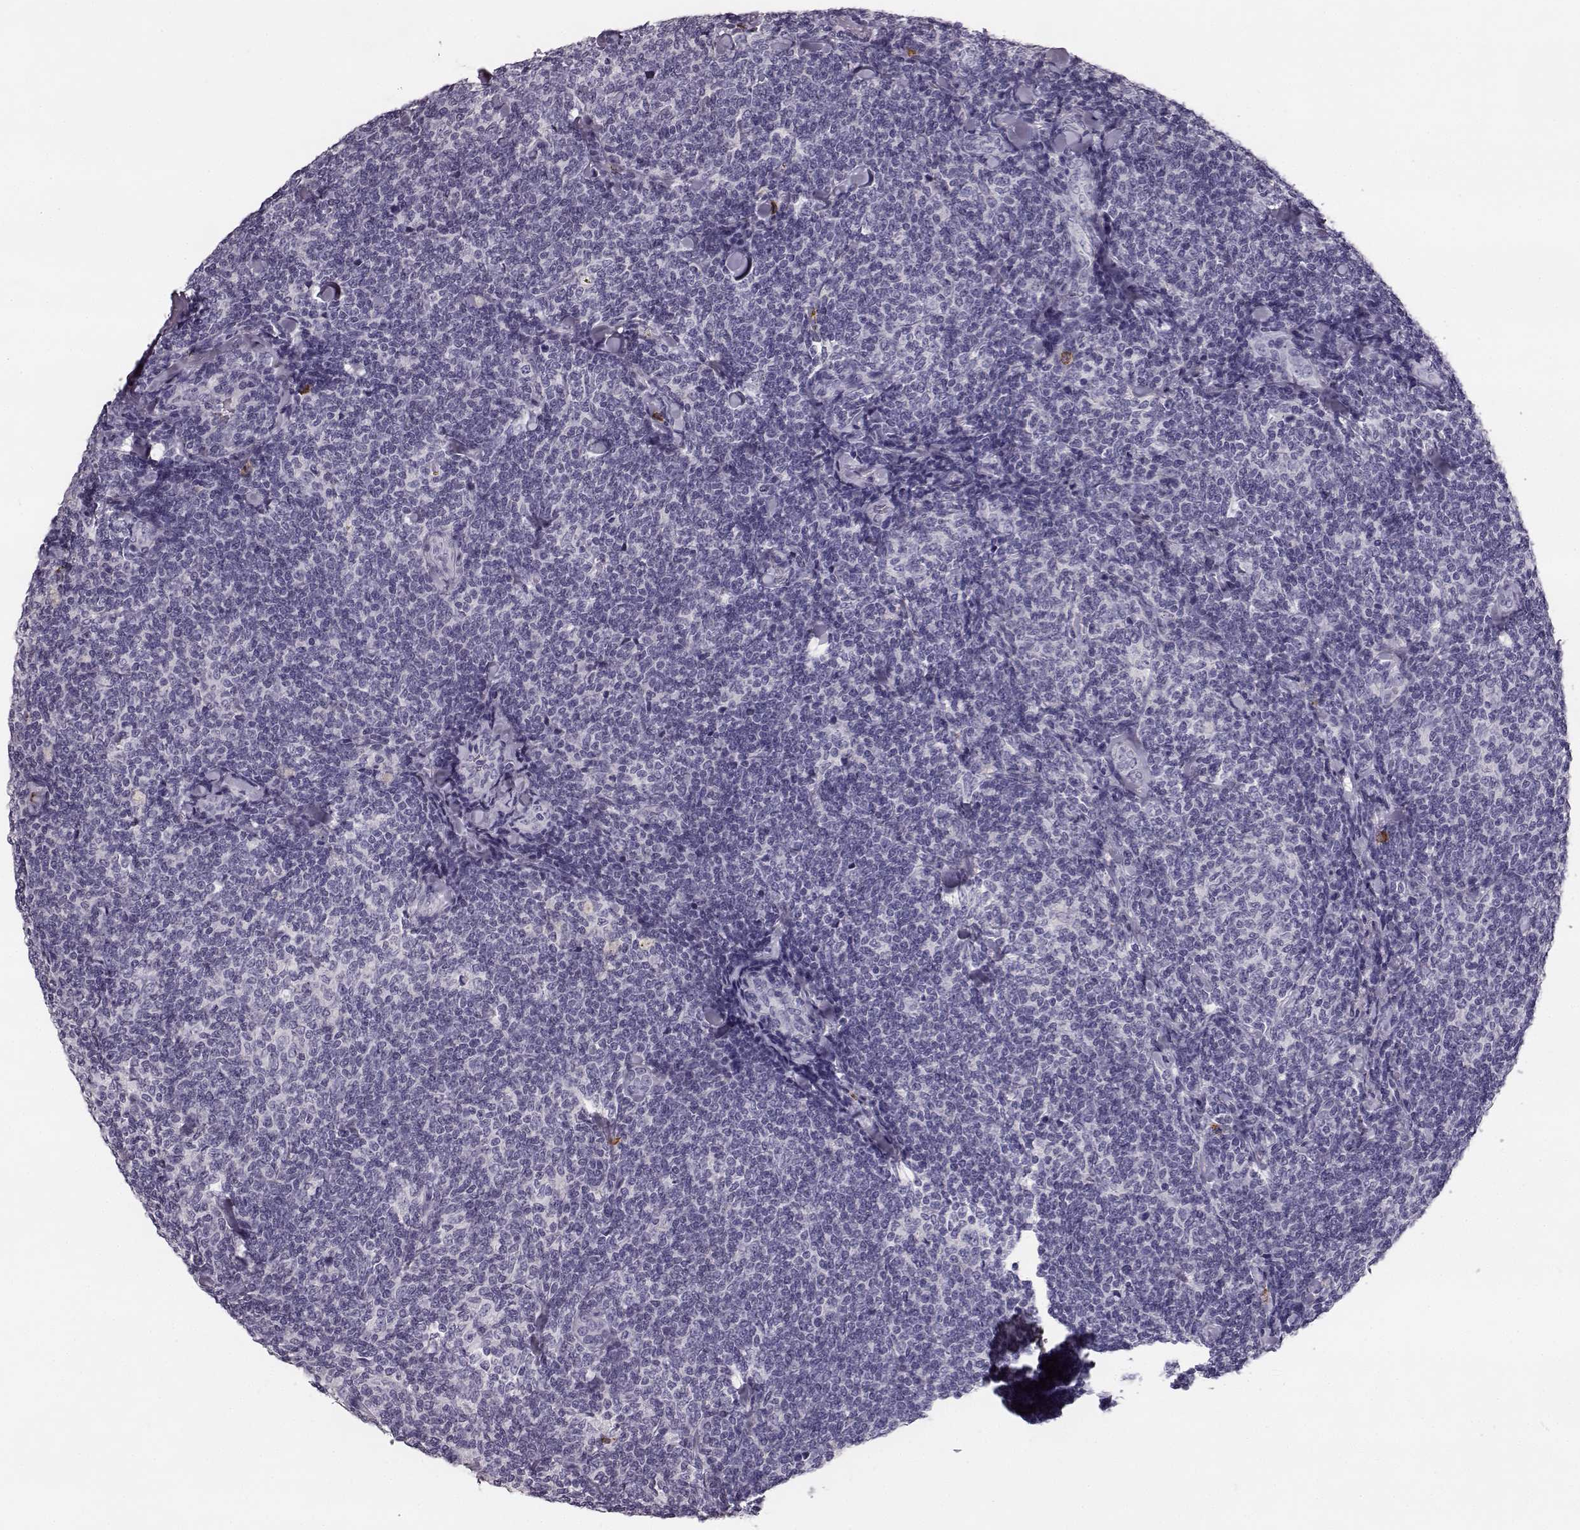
{"staining": {"intensity": "negative", "quantity": "none", "location": "none"}, "tissue": "lymphoma", "cell_type": "Tumor cells", "image_type": "cancer", "snomed": [{"axis": "morphology", "description": "Malignant lymphoma, non-Hodgkin's type, Low grade"}, {"axis": "topography", "description": "Lymph node"}], "caption": "This is an immunohistochemistry (IHC) image of malignant lymphoma, non-Hodgkin's type (low-grade). There is no staining in tumor cells.", "gene": "NPTXR", "patient": {"sex": "female", "age": 56}}